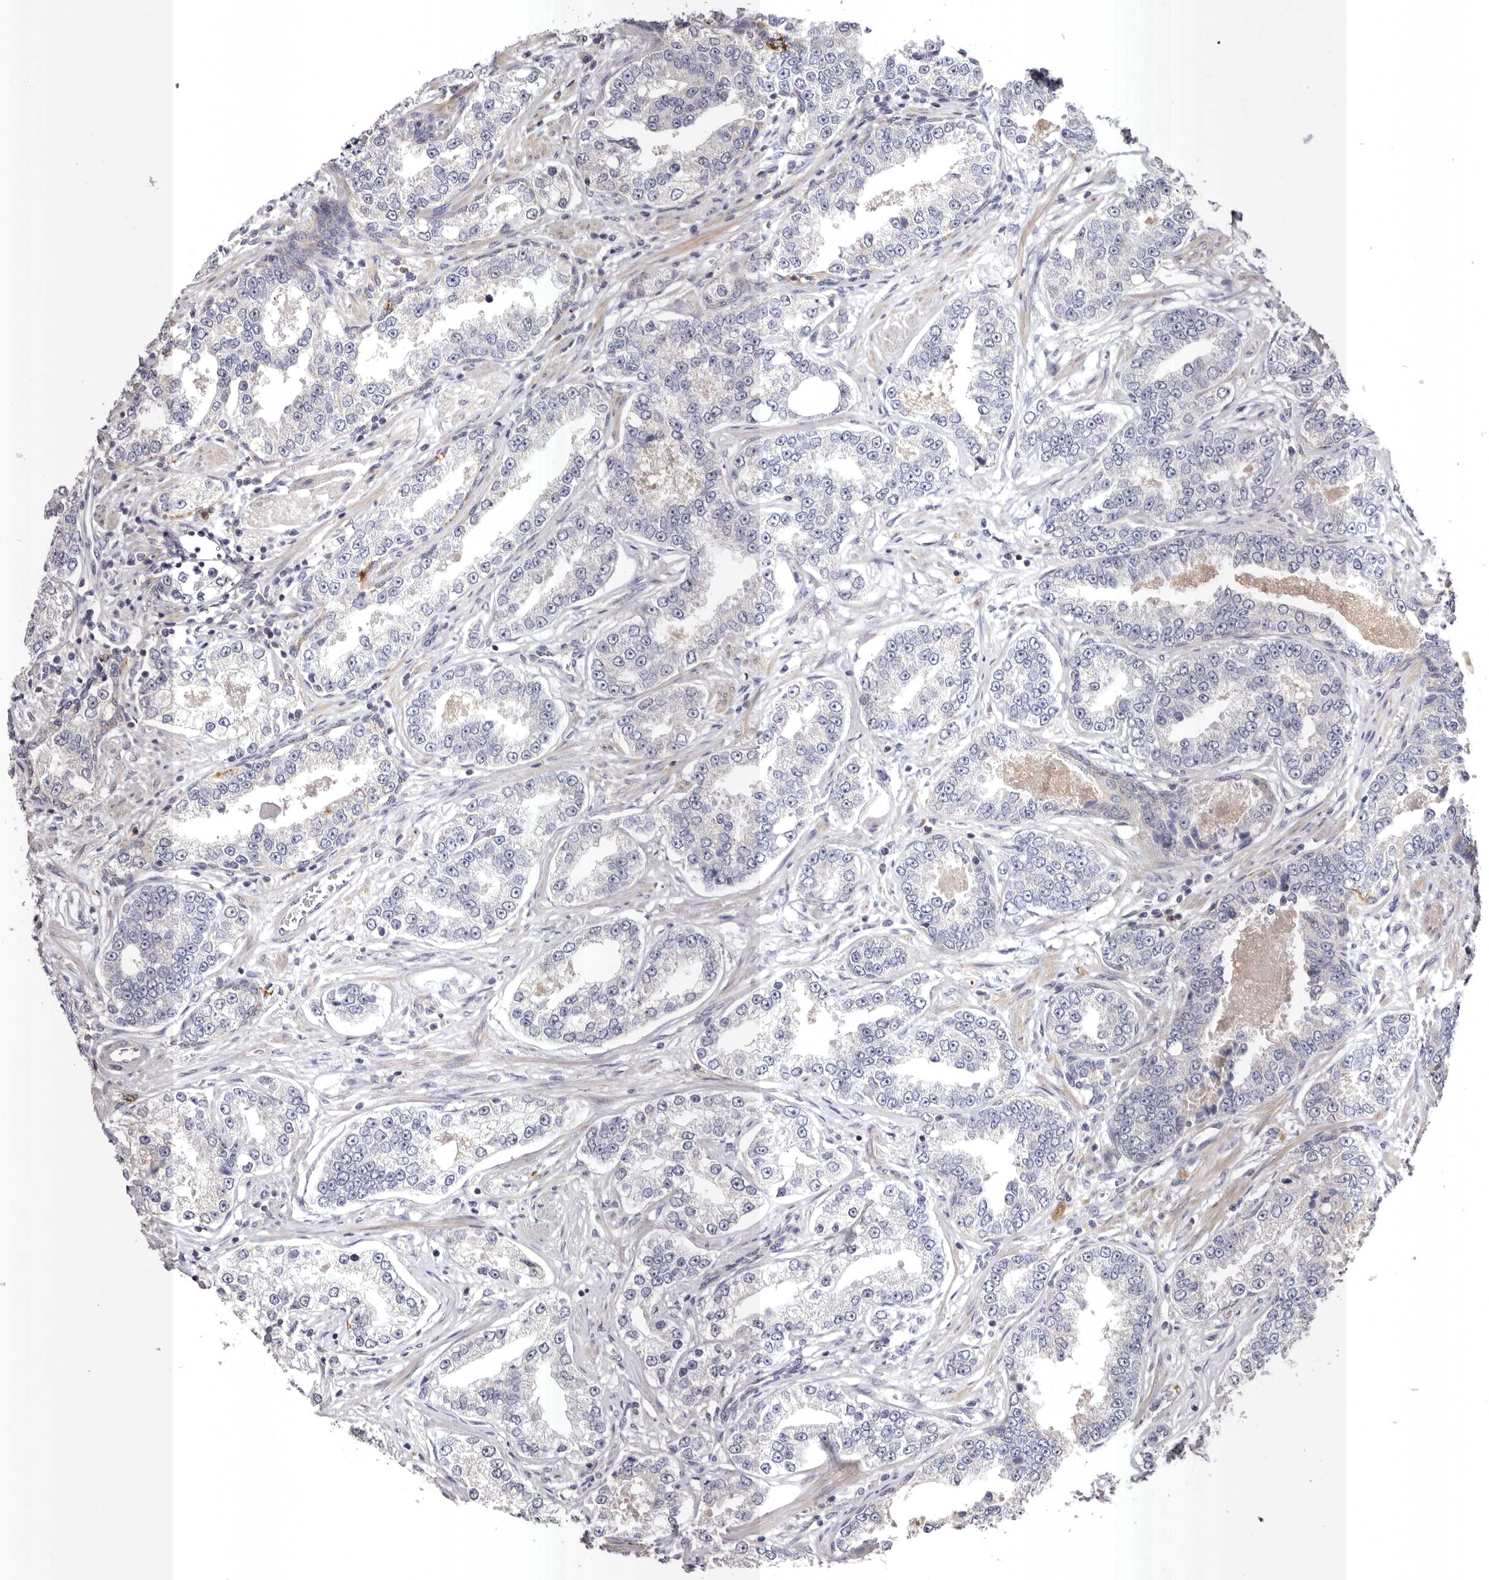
{"staining": {"intensity": "negative", "quantity": "none", "location": "none"}, "tissue": "prostate cancer", "cell_type": "Tumor cells", "image_type": "cancer", "snomed": [{"axis": "morphology", "description": "Normal tissue, NOS"}, {"axis": "morphology", "description": "Adenocarcinoma, High grade"}, {"axis": "topography", "description": "Prostate"}], "caption": "Tumor cells show no significant protein staining in adenocarcinoma (high-grade) (prostate).", "gene": "S1PR5", "patient": {"sex": "male", "age": 83}}